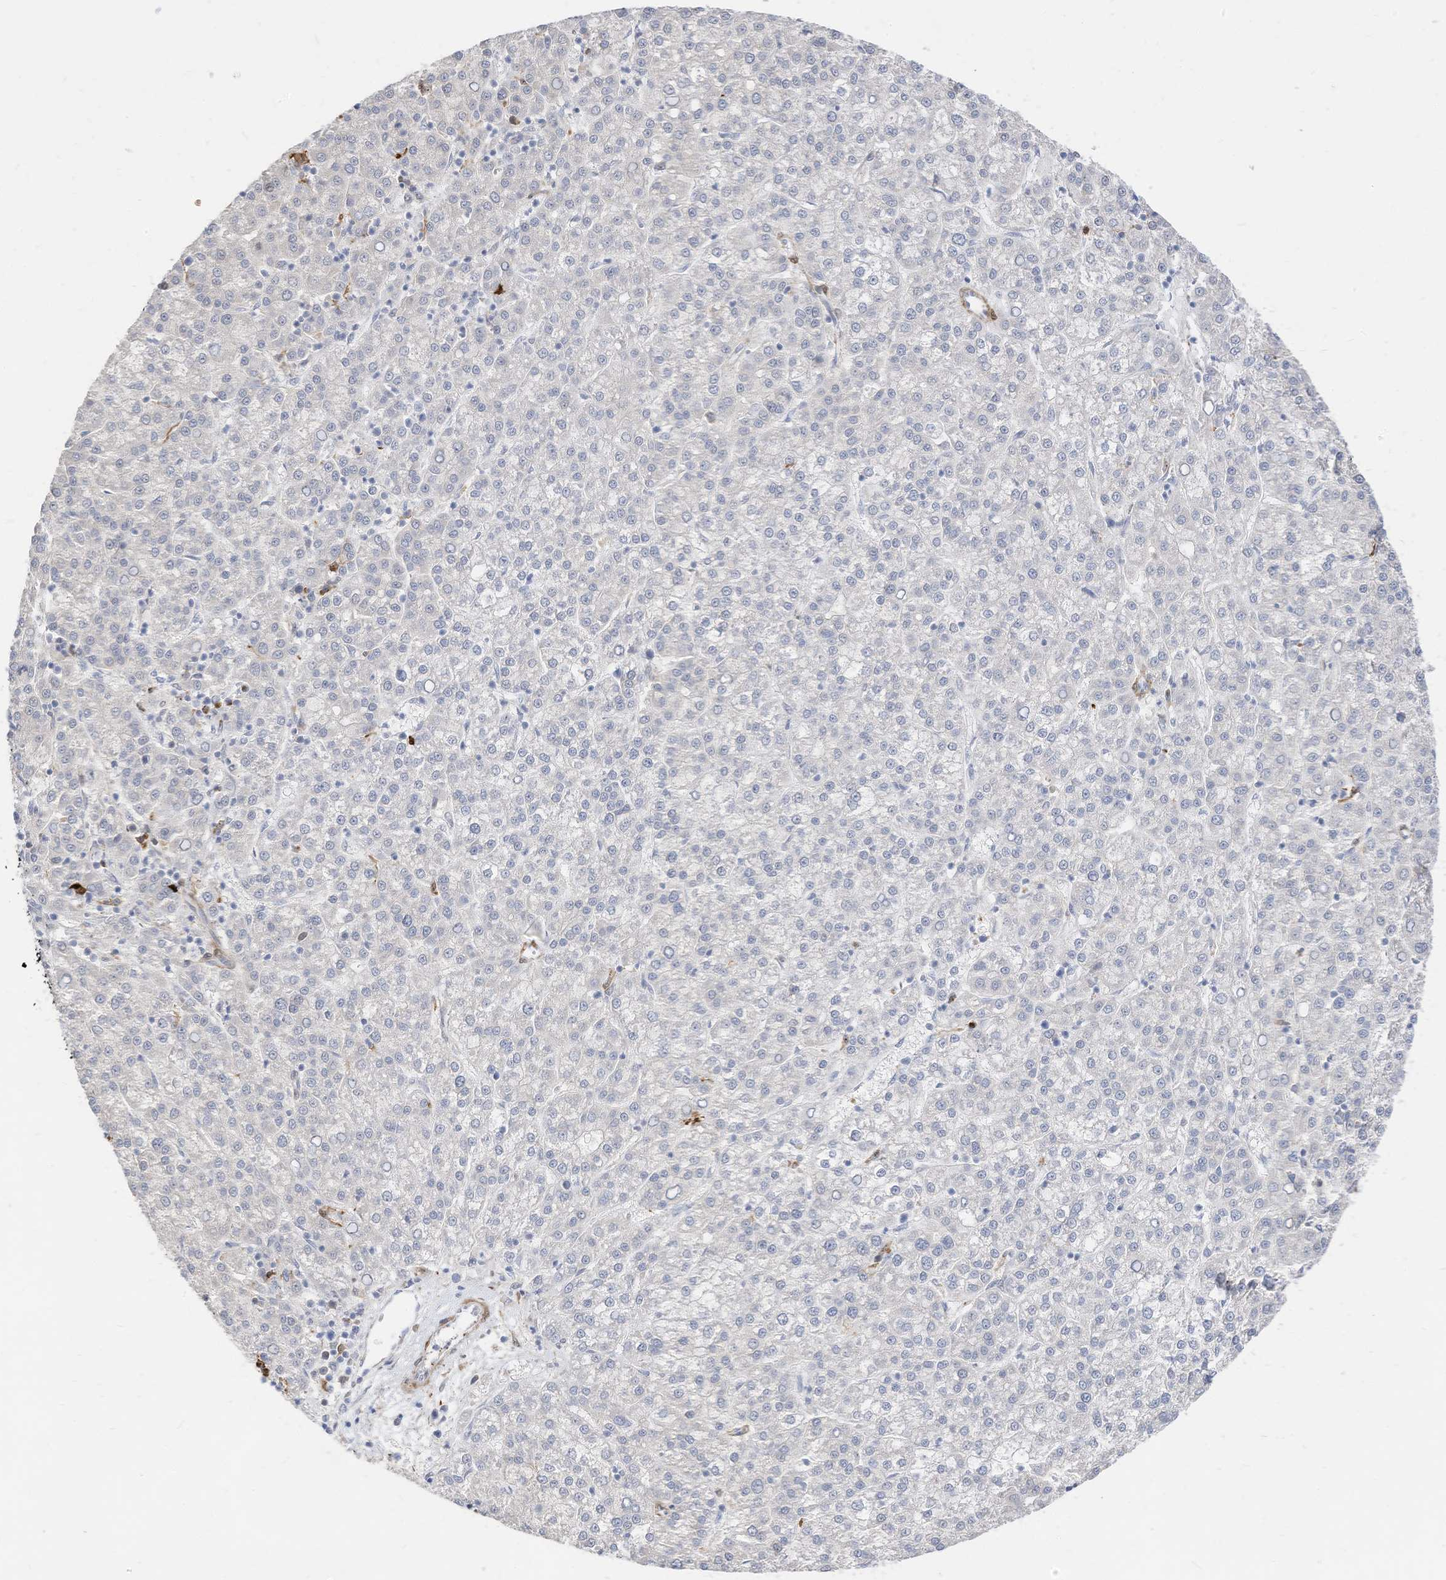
{"staining": {"intensity": "negative", "quantity": "none", "location": "none"}, "tissue": "liver cancer", "cell_type": "Tumor cells", "image_type": "cancer", "snomed": [{"axis": "morphology", "description": "Carcinoma, Hepatocellular, NOS"}, {"axis": "topography", "description": "Liver"}], "caption": "Immunohistochemistry (IHC) of liver hepatocellular carcinoma displays no positivity in tumor cells.", "gene": "ATP13A1", "patient": {"sex": "female", "age": 58}}